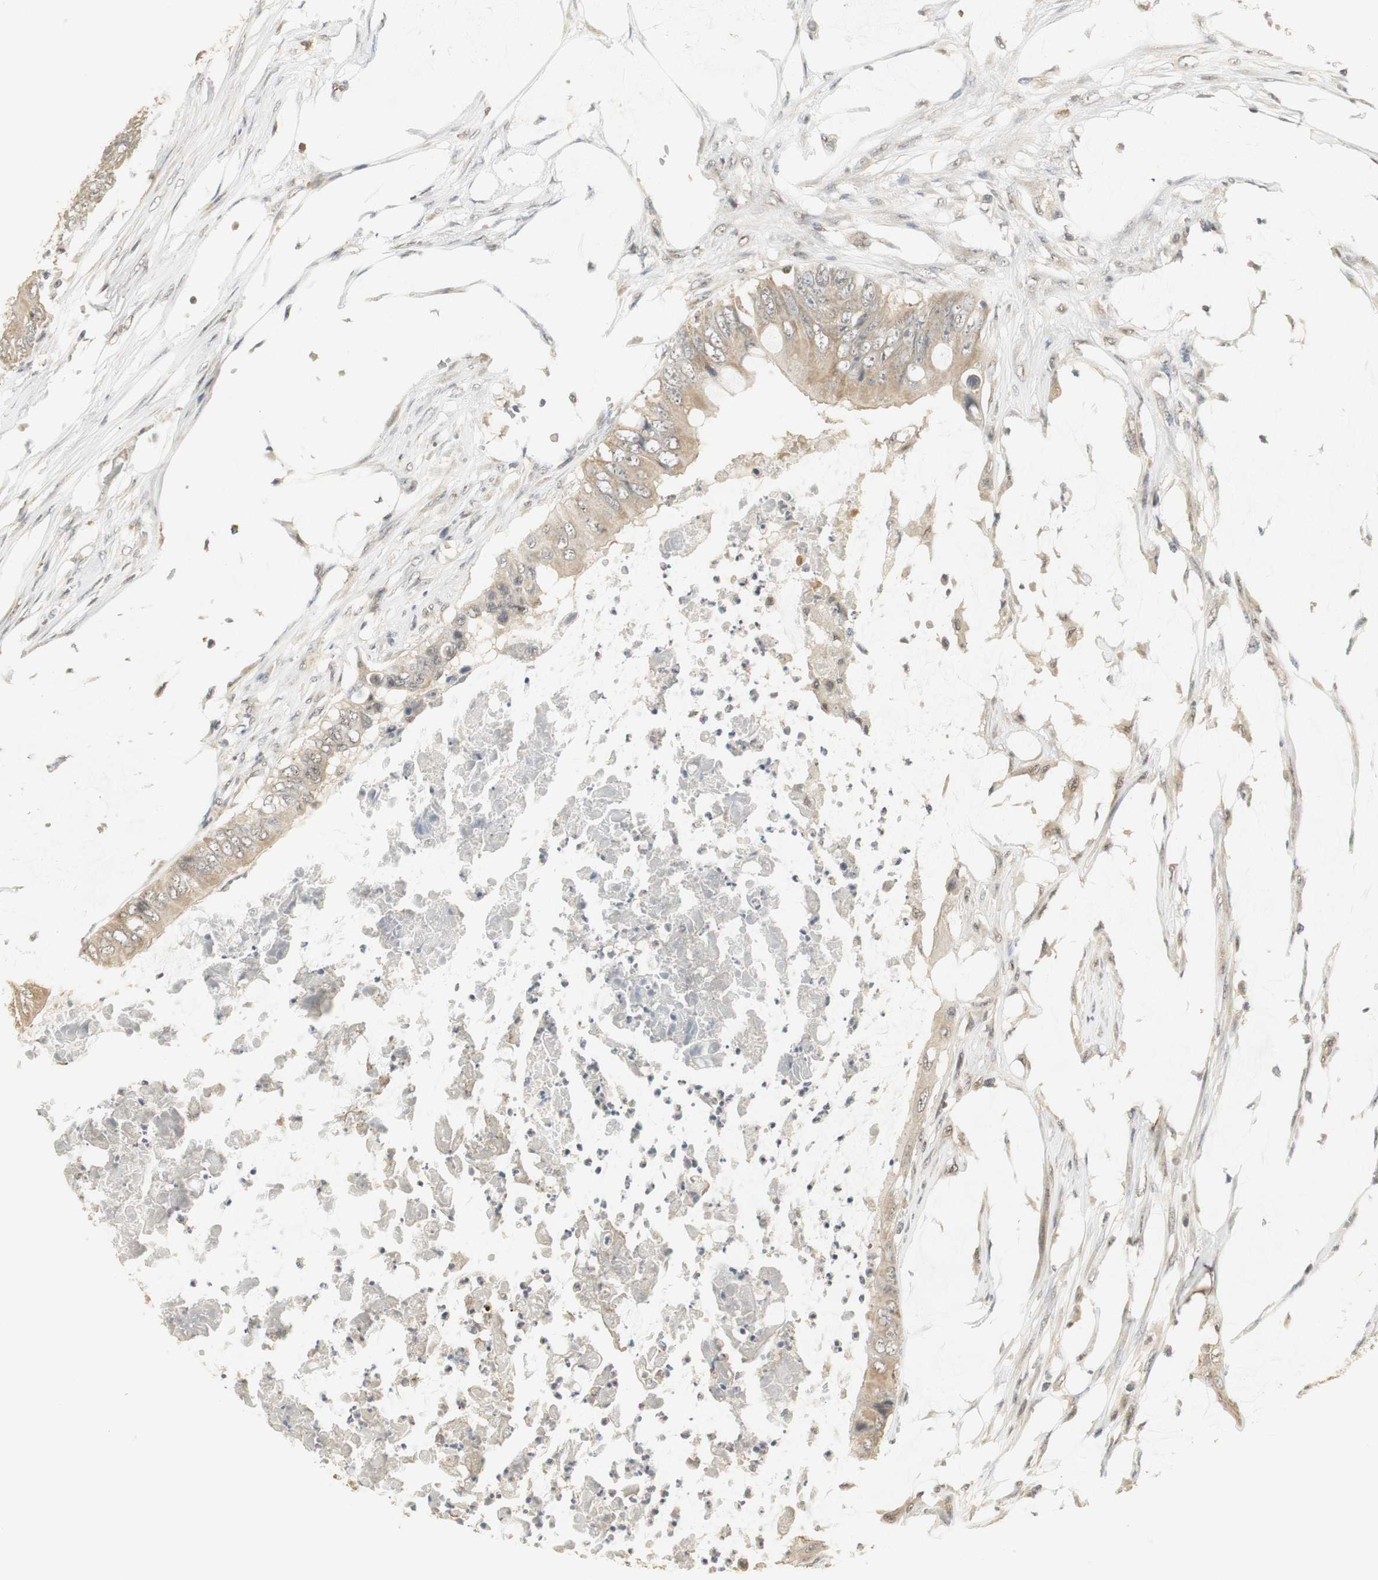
{"staining": {"intensity": "weak", "quantity": ">75%", "location": "cytoplasmic/membranous"}, "tissue": "colorectal cancer", "cell_type": "Tumor cells", "image_type": "cancer", "snomed": [{"axis": "morphology", "description": "Normal tissue, NOS"}, {"axis": "morphology", "description": "Adenocarcinoma, NOS"}, {"axis": "topography", "description": "Rectum"}, {"axis": "topography", "description": "Peripheral nerve tissue"}], "caption": "Human colorectal cancer (adenocarcinoma) stained with a protein marker demonstrates weak staining in tumor cells.", "gene": "ELOA", "patient": {"sex": "female", "age": 77}}